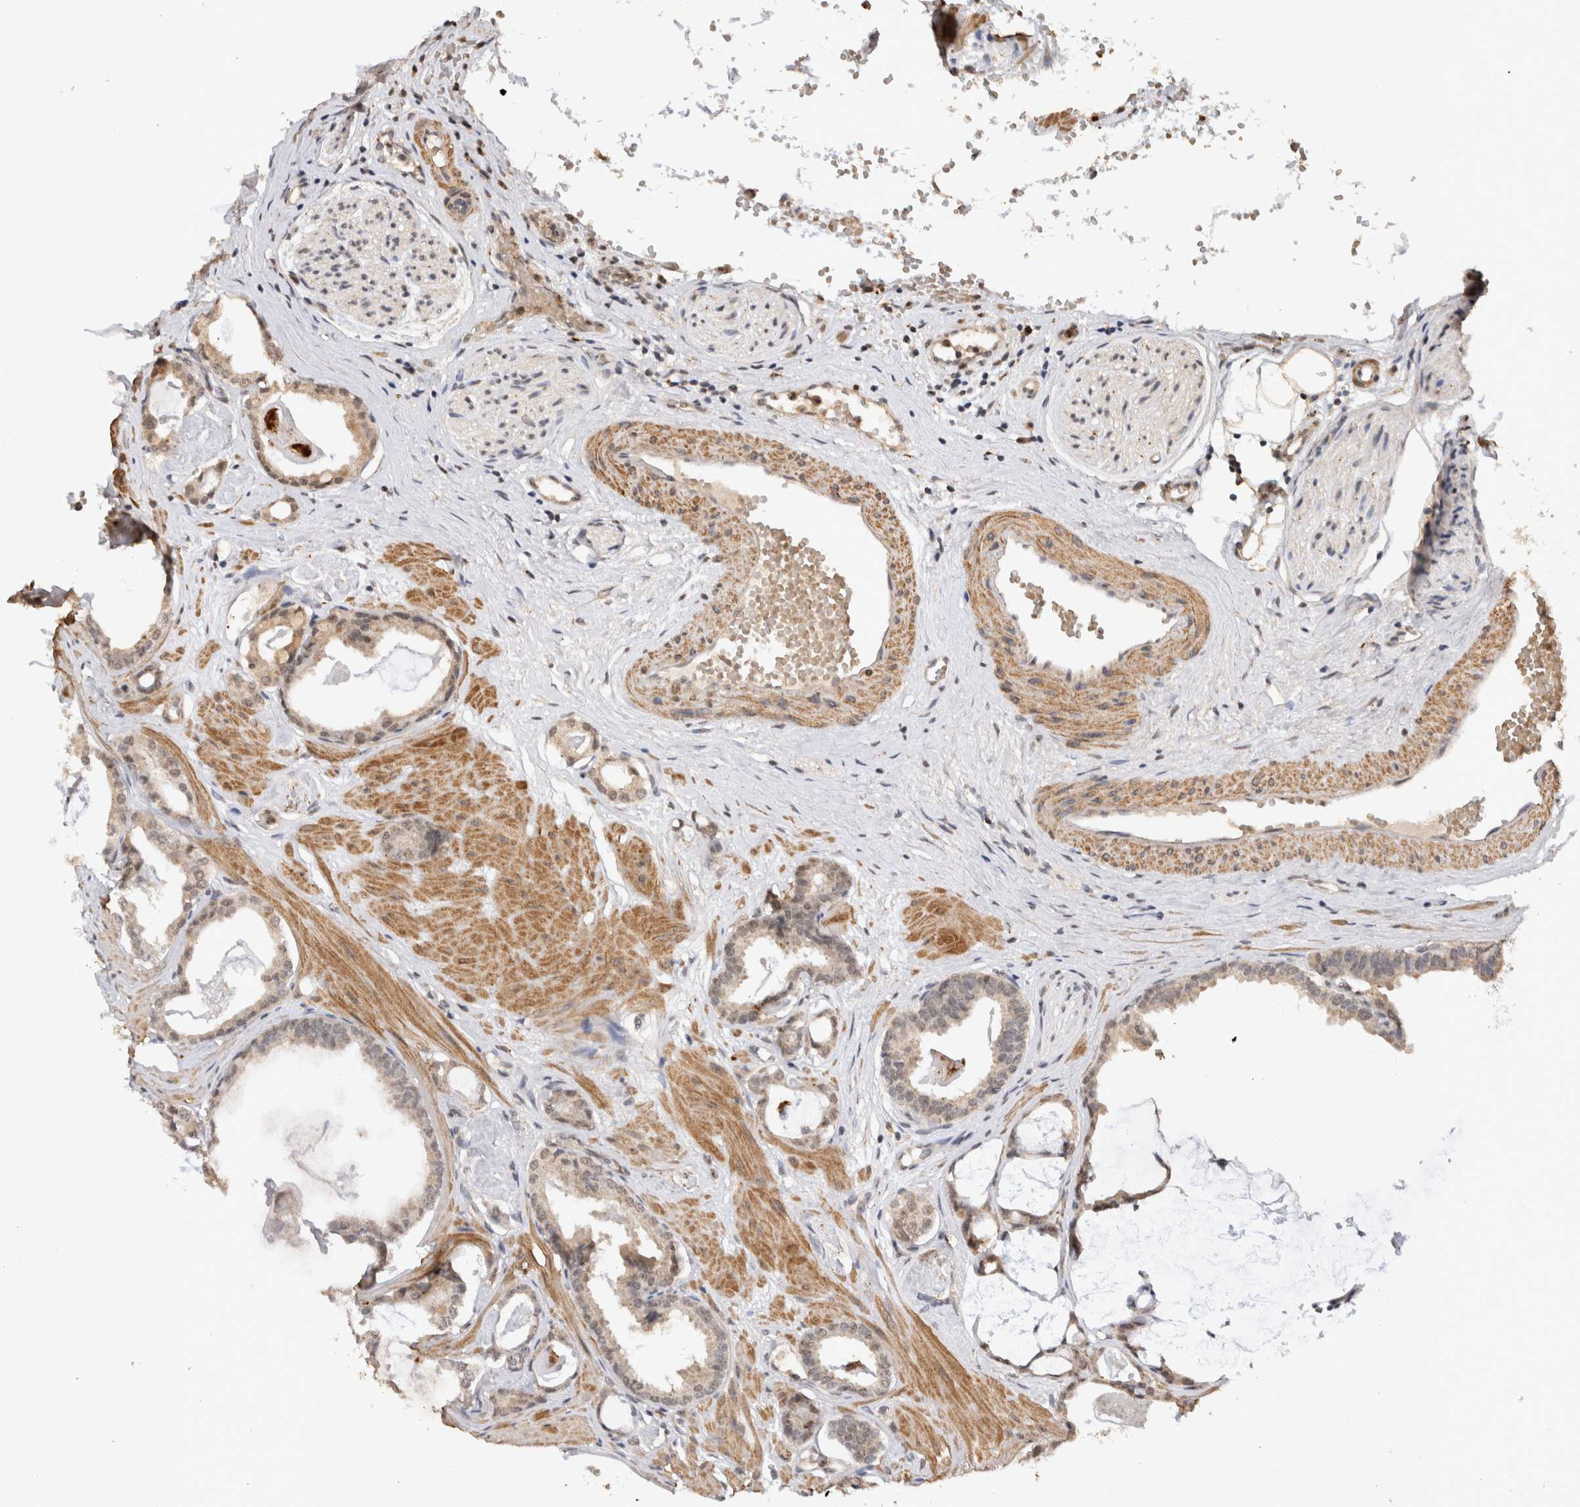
{"staining": {"intensity": "weak", "quantity": "25%-75%", "location": "cytoplasmic/membranous,nuclear"}, "tissue": "prostate cancer", "cell_type": "Tumor cells", "image_type": "cancer", "snomed": [{"axis": "morphology", "description": "Adenocarcinoma, Low grade"}, {"axis": "topography", "description": "Prostate"}], "caption": "Protein positivity by immunohistochemistry exhibits weak cytoplasmic/membranous and nuclear positivity in about 25%-75% of tumor cells in prostate cancer.", "gene": "KEAP1", "patient": {"sex": "male", "age": 53}}